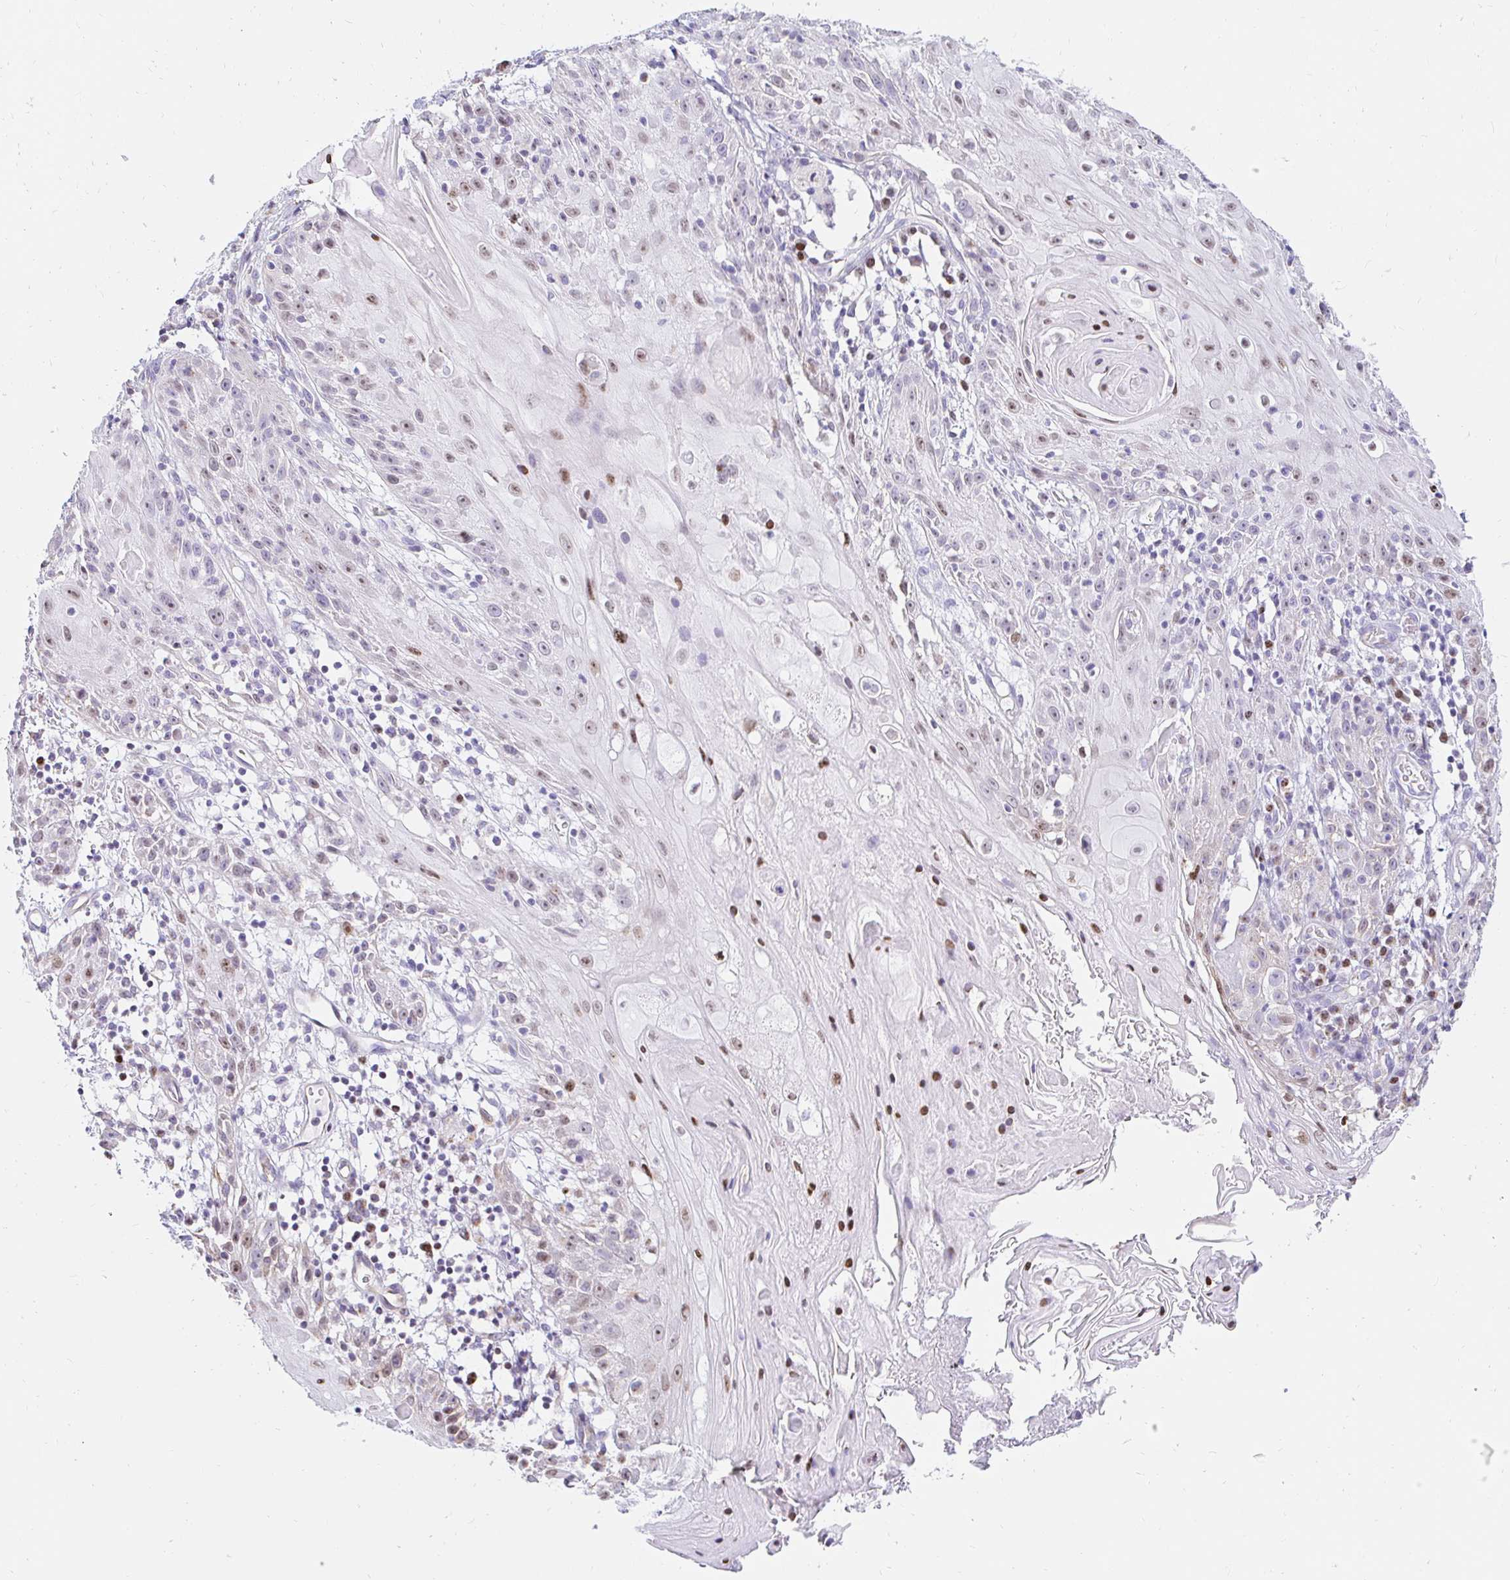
{"staining": {"intensity": "moderate", "quantity": "<25%", "location": "nuclear"}, "tissue": "skin cancer", "cell_type": "Tumor cells", "image_type": "cancer", "snomed": [{"axis": "morphology", "description": "Squamous cell carcinoma, NOS"}, {"axis": "topography", "description": "Skin"}, {"axis": "topography", "description": "Vulva"}], "caption": "DAB (3,3'-diaminobenzidine) immunohistochemical staining of human skin squamous cell carcinoma shows moderate nuclear protein positivity in about <25% of tumor cells.", "gene": "CAPSL", "patient": {"sex": "female", "age": 76}}